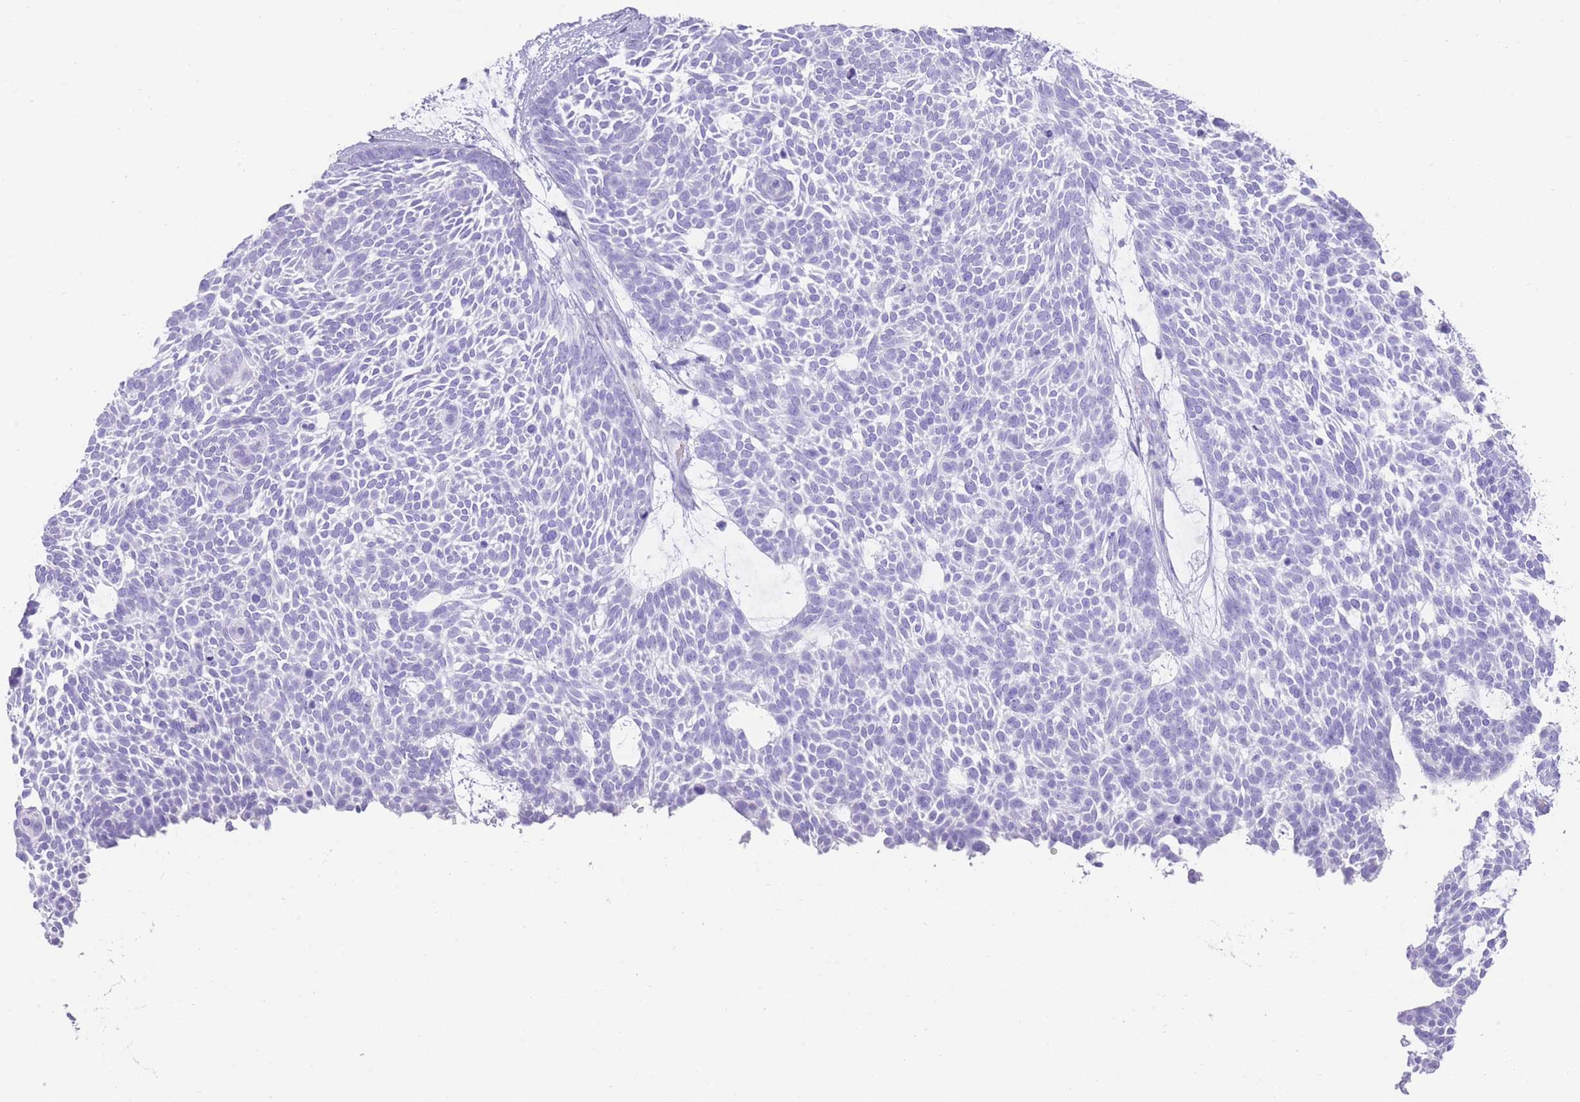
{"staining": {"intensity": "negative", "quantity": "none", "location": "none"}, "tissue": "skin cancer", "cell_type": "Tumor cells", "image_type": "cancer", "snomed": [{"axis": "morphology", "description": "Basal cell carcinoma"}, {"axis": "topography", "description": "Skin"}], "caption": "Tumor cells show no significant protein positivity in skin cancer. The staining was performed using DAB to visualize the protein expression in brown, while the nuclei were stained in blue with hematoxylin (Magnification: 20x).", "gene": "ELOA2", "patient": {"sex": "male", "age": 61}}